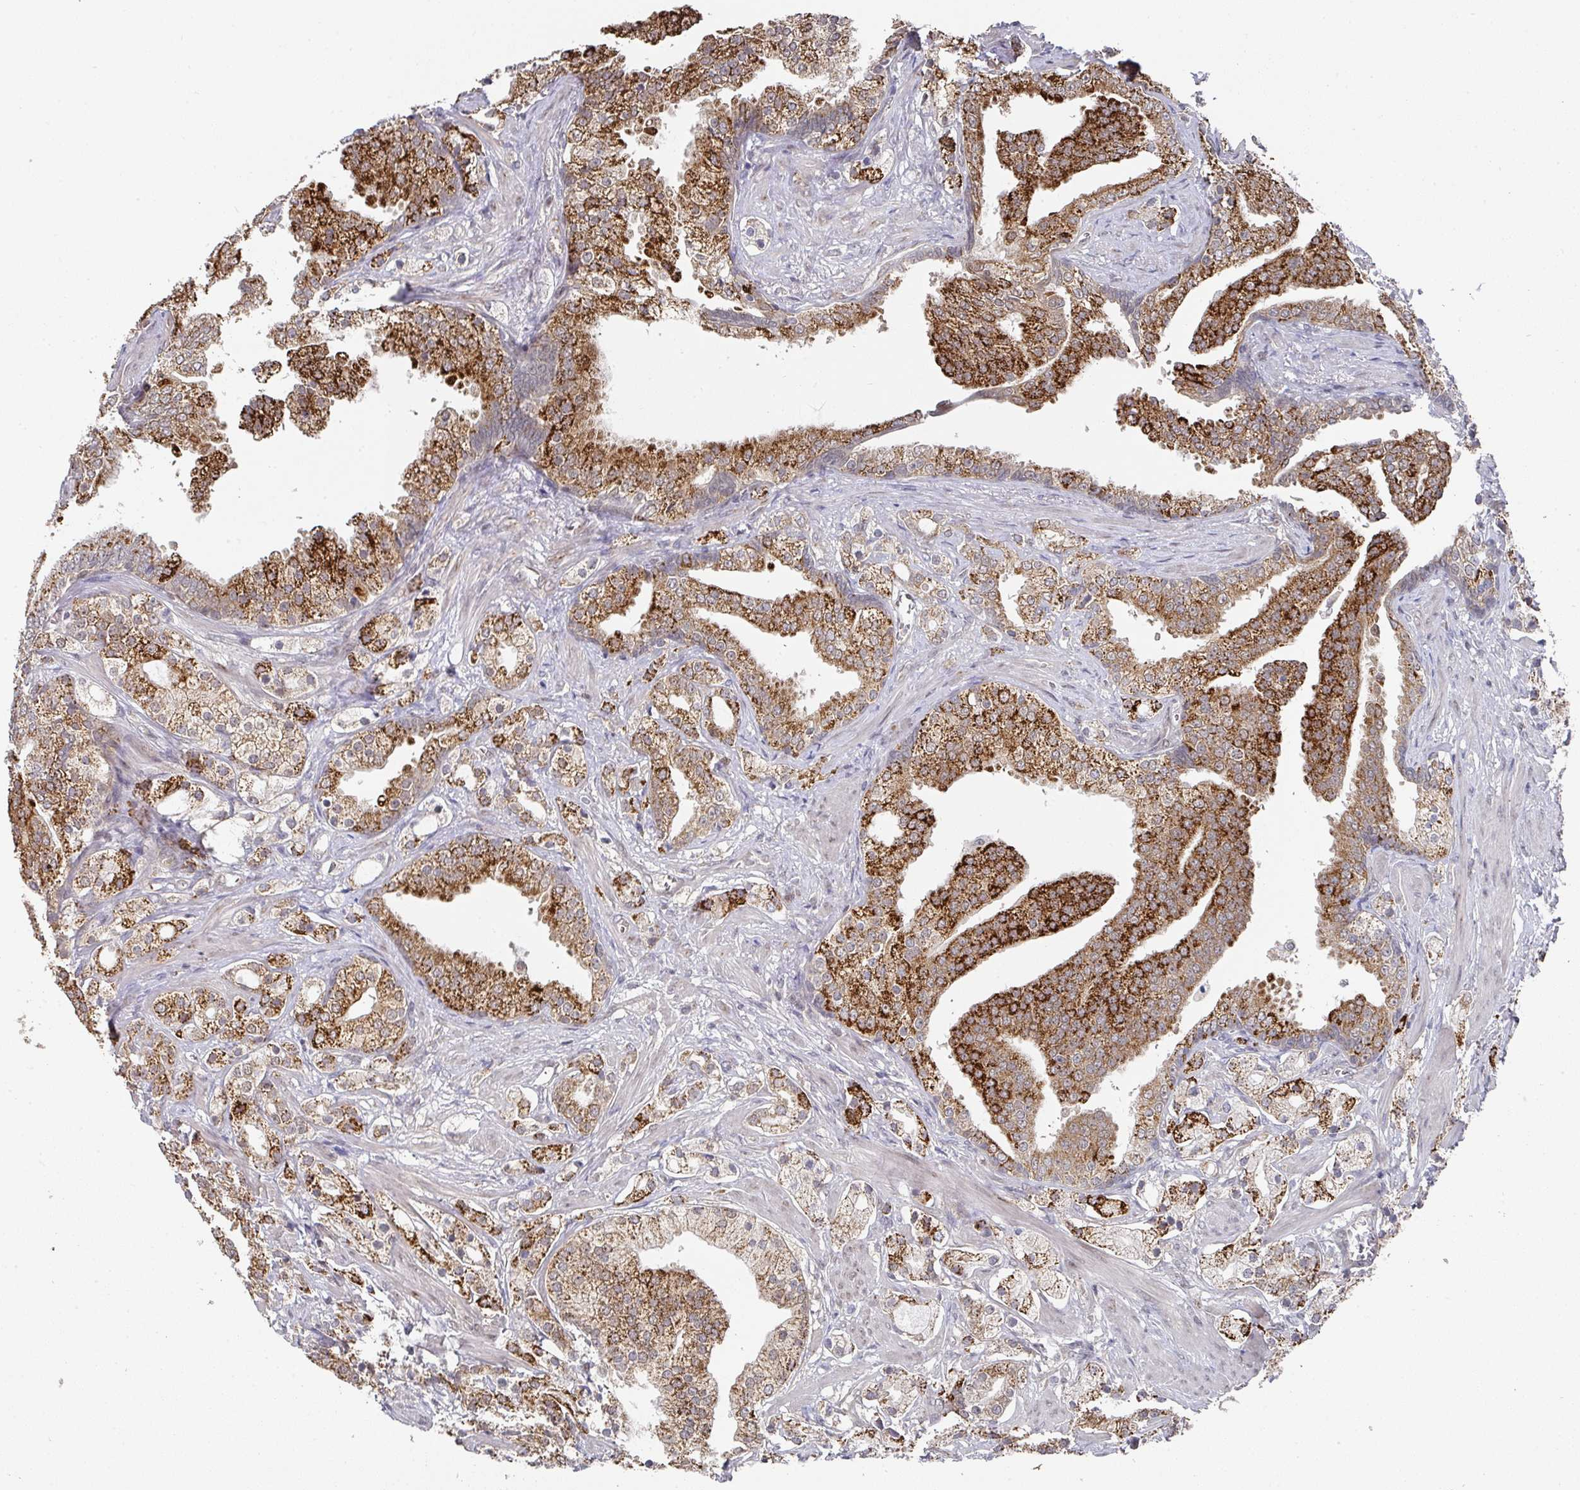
{"staining": {"intensity": "strong", "quantity": "25%-75%", "location": "cytoplasmic/membranous"}, "tissue": "prostate cancer", "cell_type": "Tumor cells", "image_type": "cancer", "snomed": [{"axis": "morphology", "description": "Adenocarcinoma, High grade"}, {"axis": "topography", "description": "Prostate"}], "caption": "An IHC image of tumor tissue is shown. Protein staining in brown labels strong cytoplasmic/membranous positivity in prostate cancer within tumor cells.", "gene": "C18orf25", "patient": {"sex": "male", "age": 50}}